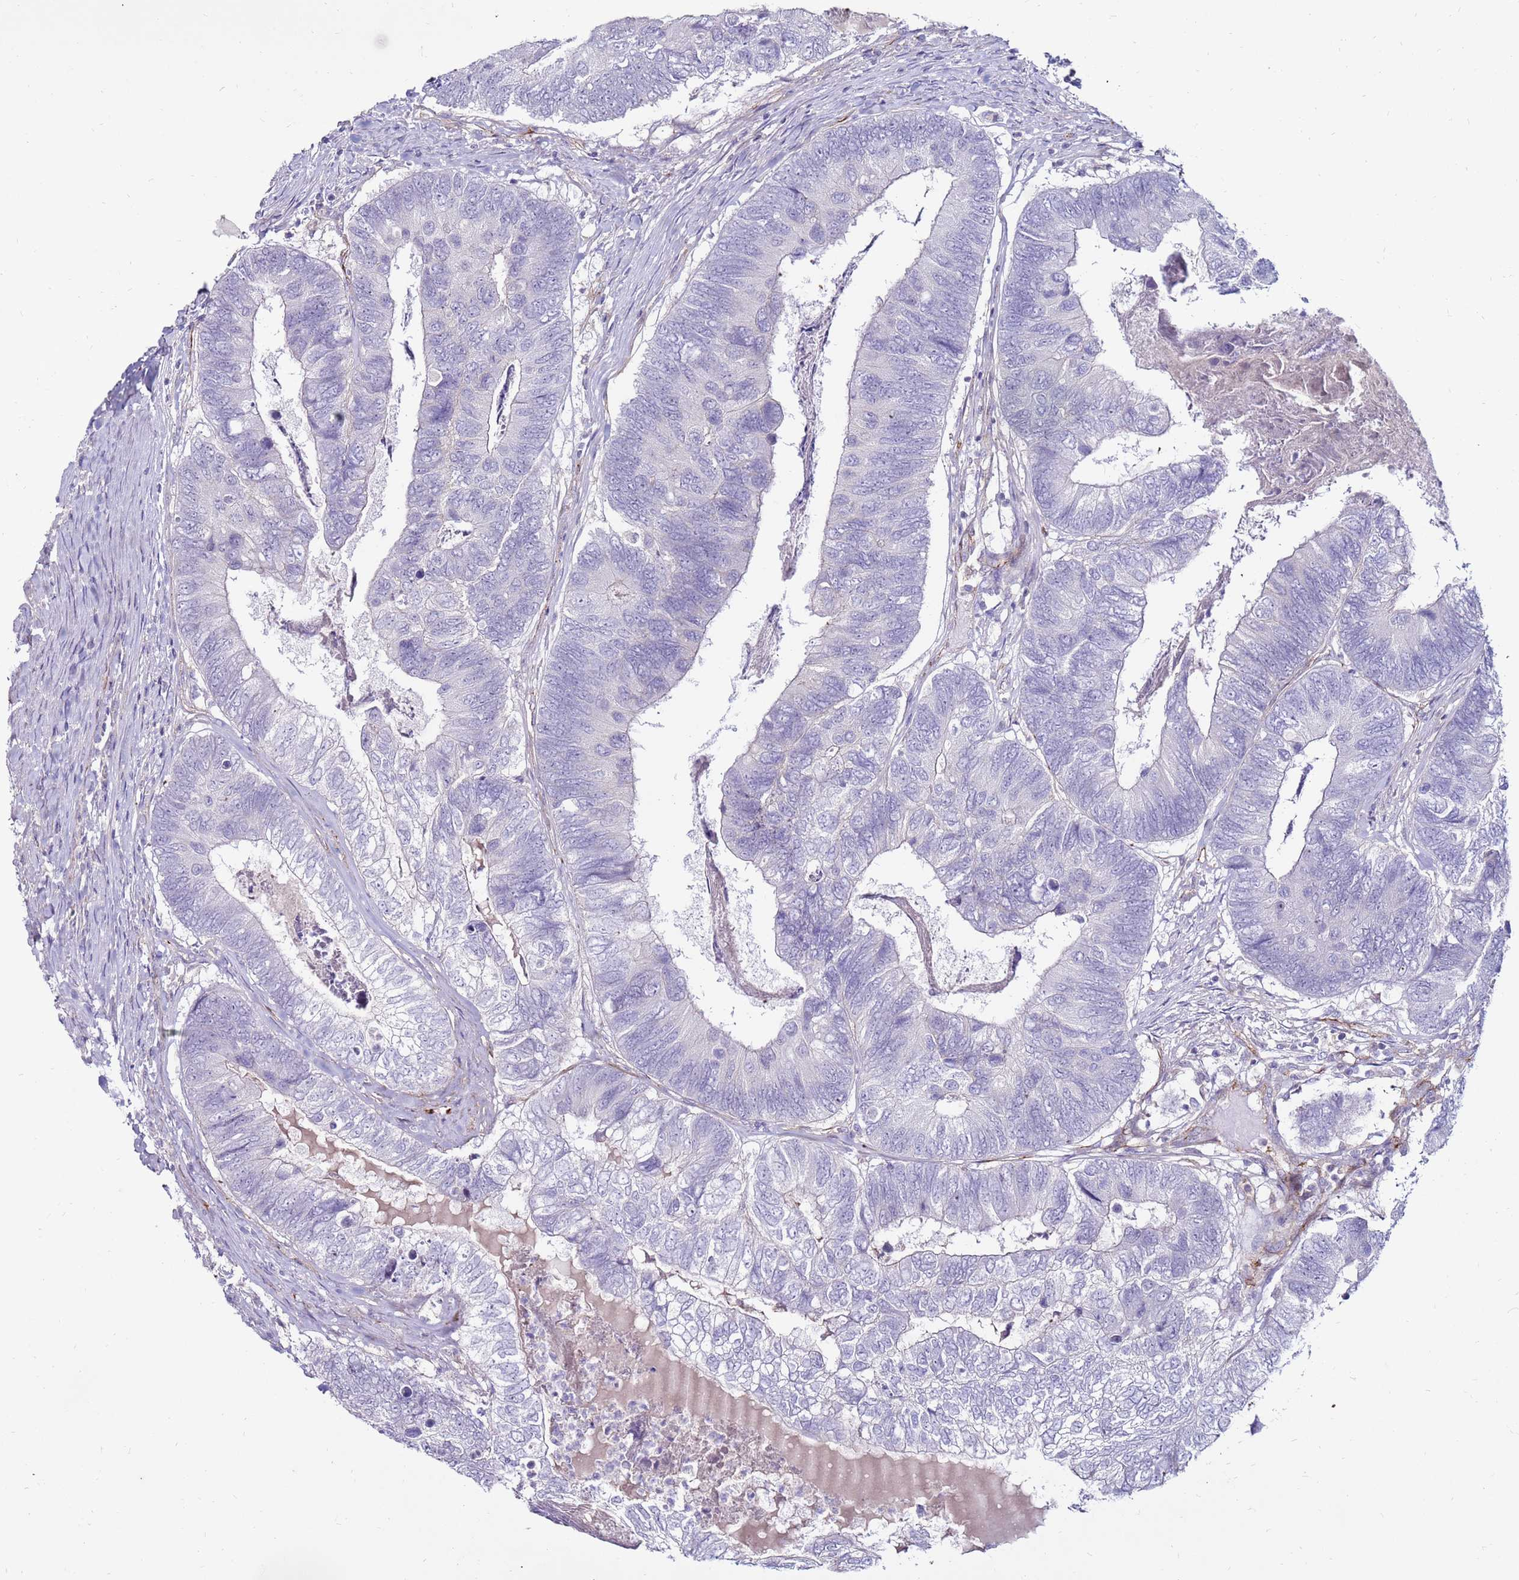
{"staining": {"intensity": "negative", "quantity": "none", "location": "none"}, "tissue": "colorectal cancer", "cell_type": "Tumor cells", "image_type": "cancer", "snomed": [{"axis": "morphology", "description": "Adenocarcinoma, NOS"}, {"axis": "topography", "description": "Colon"}], "caption": "Immunohistochemistry (IHC) histopathology image of neoplastic tissue: human colorectal adenocarcinoma stained with DAB exhibits no significant protein positivity in tumor cells.", "gene": "CLEC4M", "patient": {"sex": "female", "age": 67}}